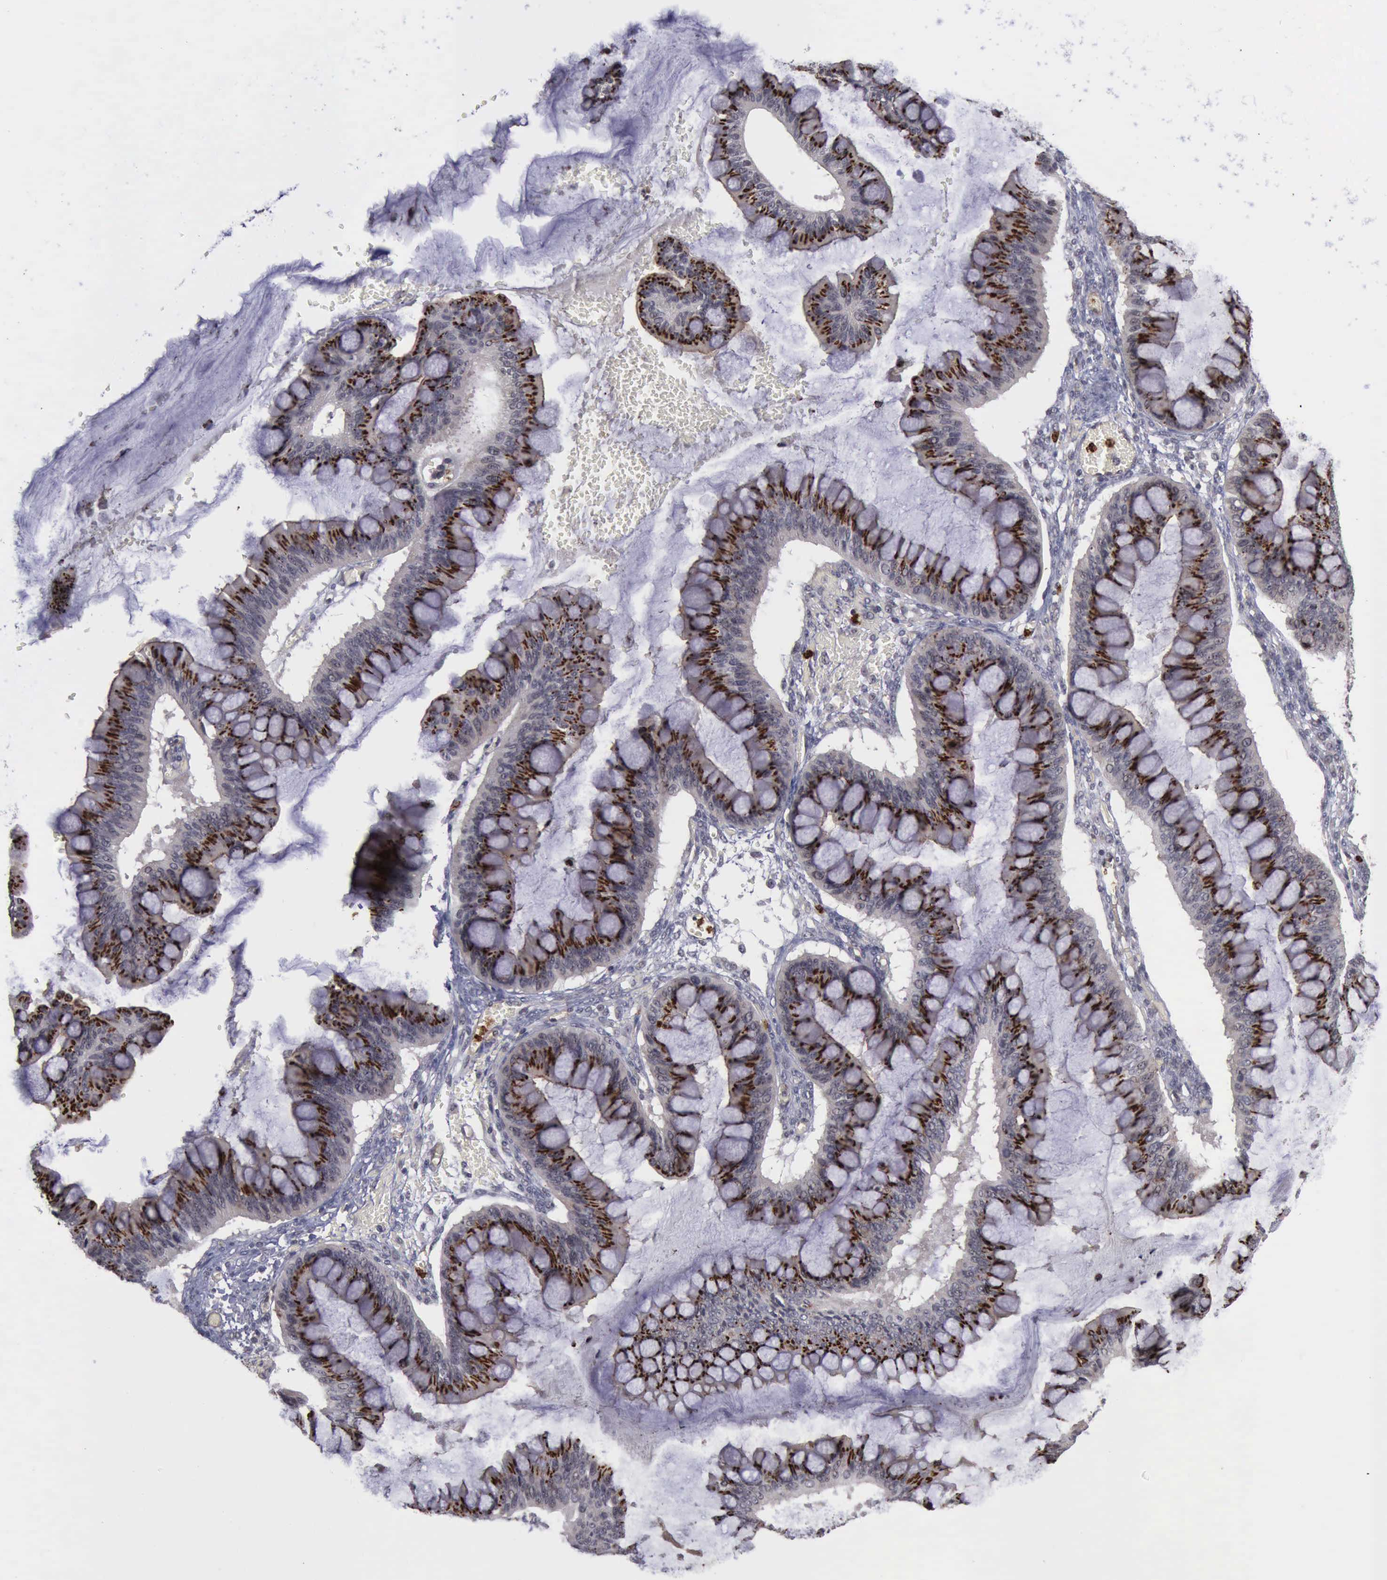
{"staining": {"intensity": "strong", "quantity": ">75%", "location": "cytoplasmic/membranous"}, "tissue": "ovarian cancer", "cell_type": "Tumor cells", "image_type": "cancer", "snomed": [{"axis": "morphology", "description": "Cystadenocarcinoma, mucinous, NOS"}, {"axis": "topography", "description": "Ovary"}], "caption": "Ovarian mucinous cystadenocarcinoma stained with a brown dye displays strong cytoplasmic/membranous positive positivity in approximately >75% of tumor cells.", "gene": "MMP9", "patient": {"sex": "female", "age": 73}}